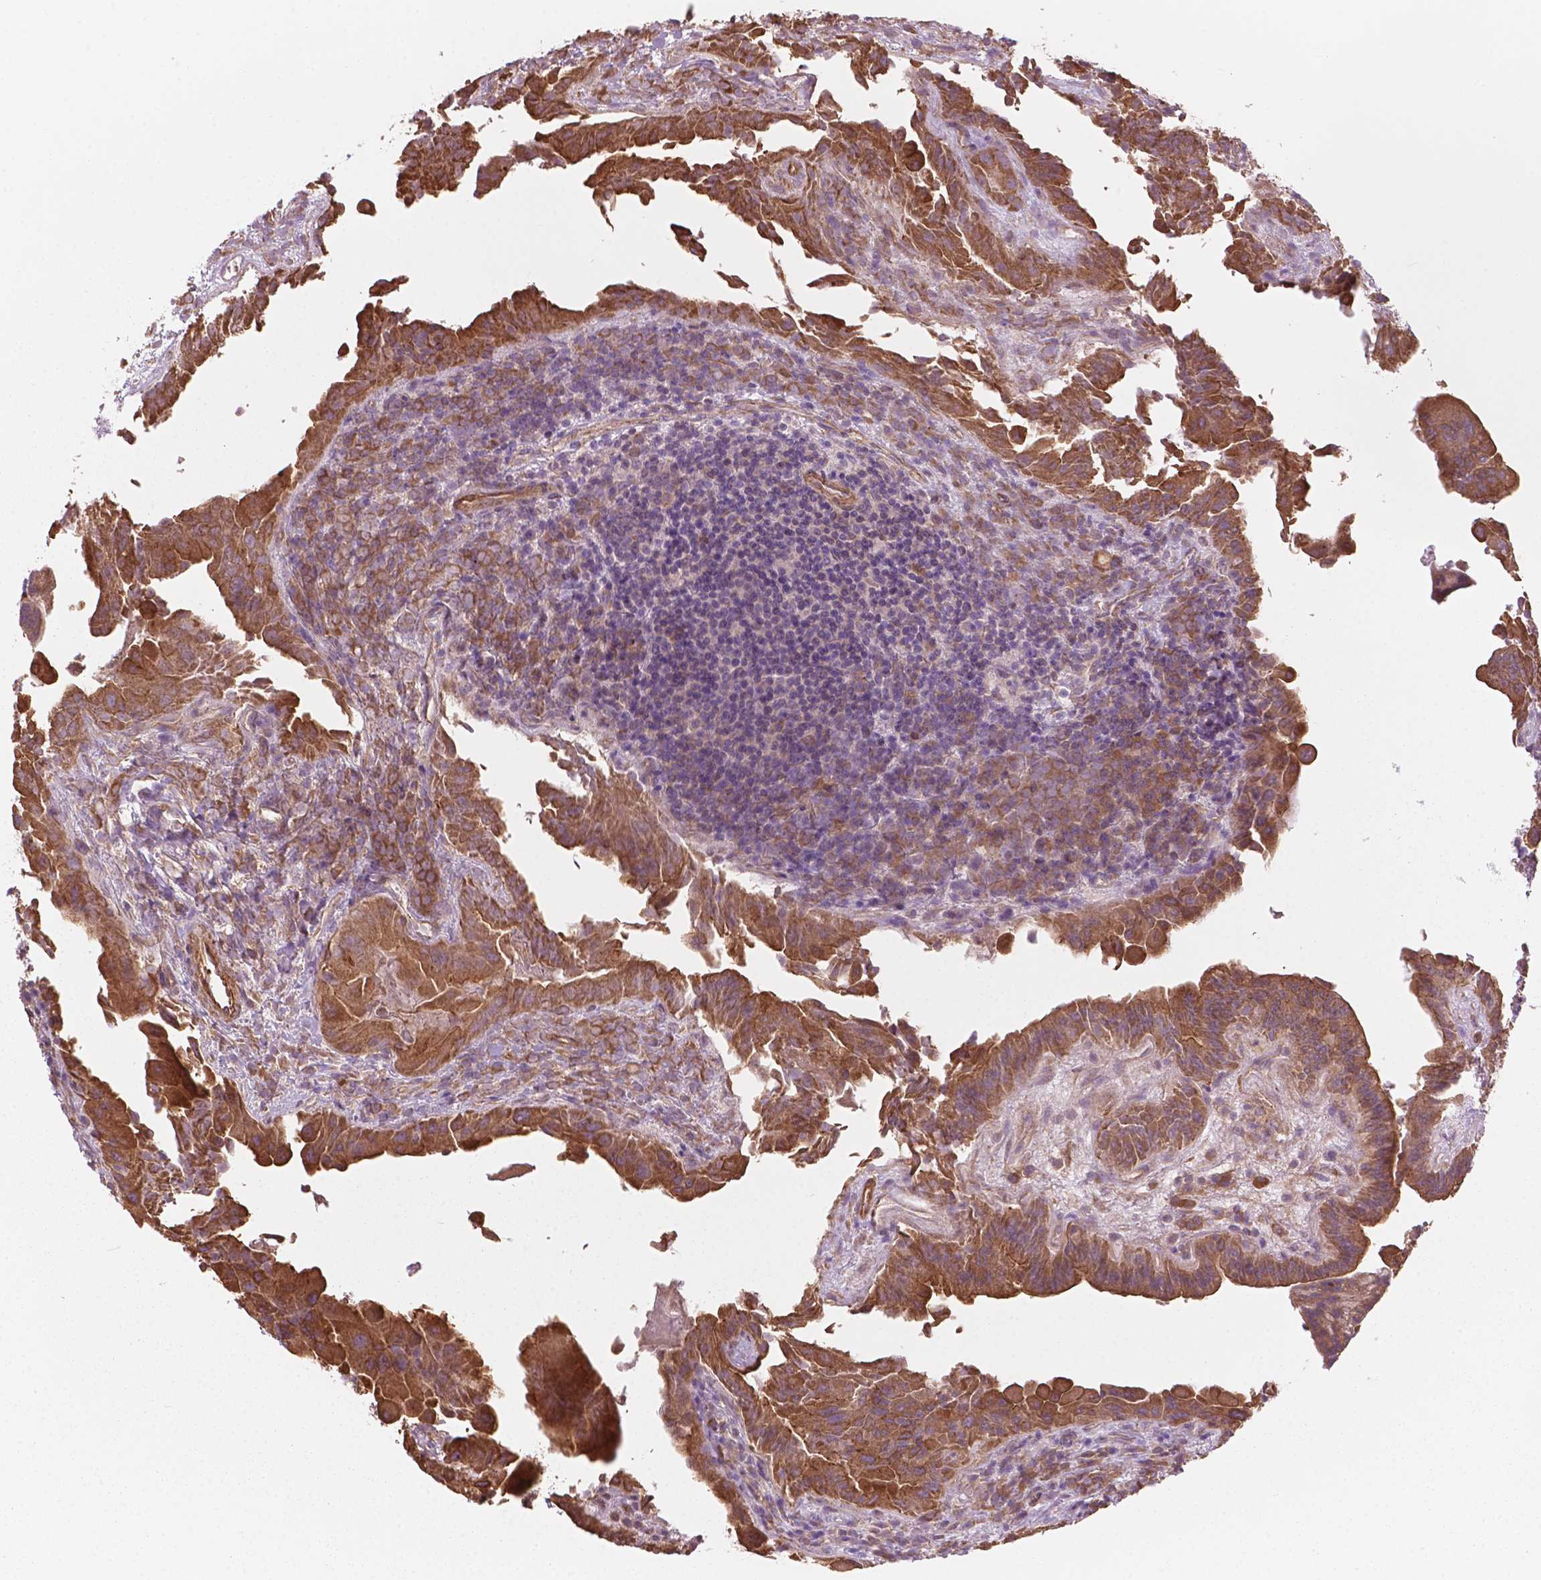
{"staining": {"intensity": "strong", "quantity": ">75%", "location": "cytoplasmic/membranous"}, "tissue": "thyroid cancer", "cell_type": "Tumor cells", "image_type": "cancer", "snomed": [{"axis": "morphology", "description": "Papillary adenocarcinoma, NOS"}, {"axis": "topography", "description": "Thyroid gland"}], "caption": "Human papillary adenocarcinoma (thyroid) stained for a protein (brown) demonstrates strong cytoplasmic/membranous positive staining in about >75% of tumor cells.", "gene": "SURF4", "patient": {"sex": "female", "age": 37}}